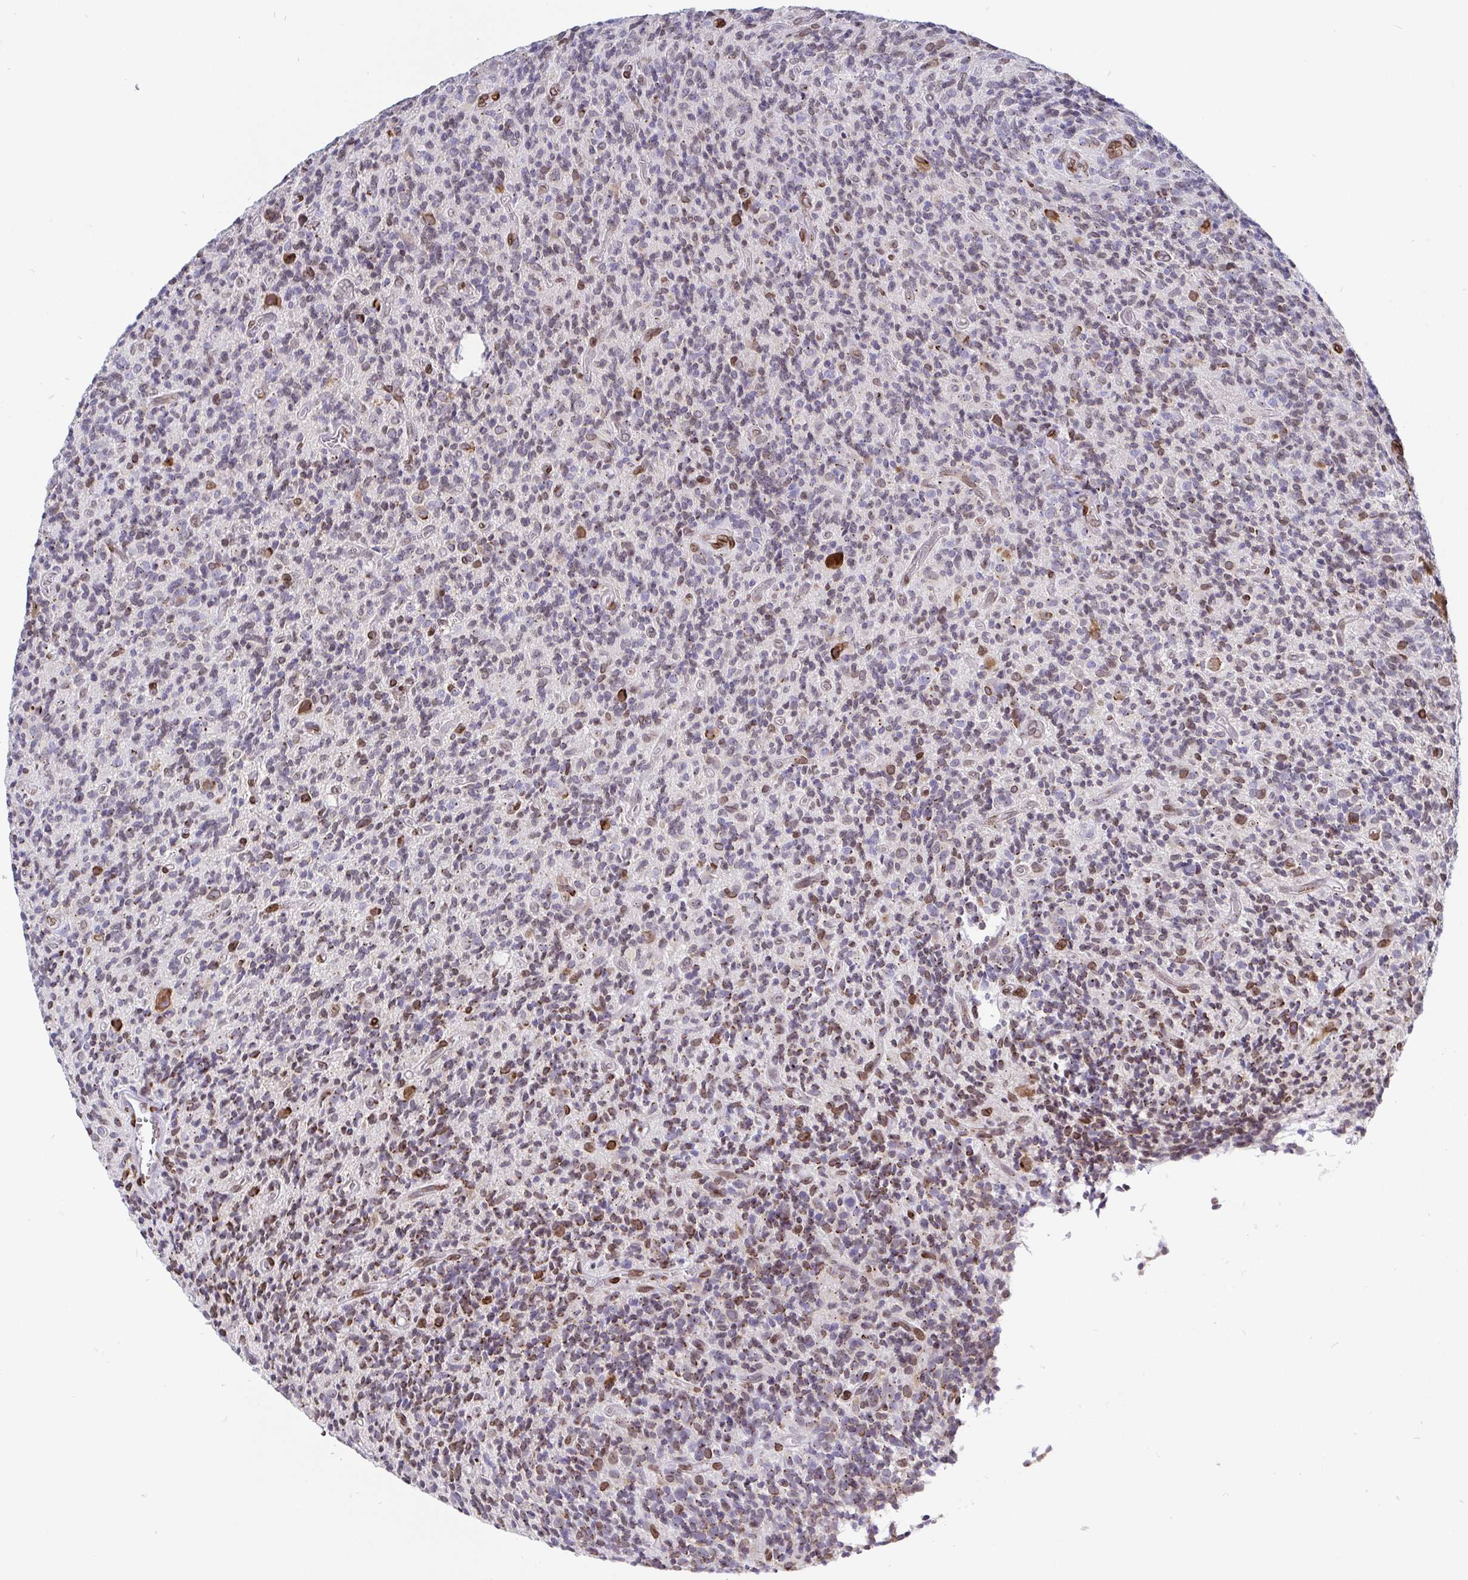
{"staining": {"intensity": "moderate", "quantity": "<25%", "location": "cytoplasmic/membranous"}, "tissue": "glioma", "cell_type": "Tumor cells", "image_type": "cancer", "snomed": [{"axis": "morphology", "description": "Glioma, malignant, High grade"}, {"axis": "topography", "description": "Brain"}], "caption": "A high-resolution micrograph shows immunohistochemistry staining of glioma, which reveals moderate cytoplasmic/membranous expression in about <25% of tumor cells.", "gene": "EMD", "patient": {"sex": "male", "age": 76}}